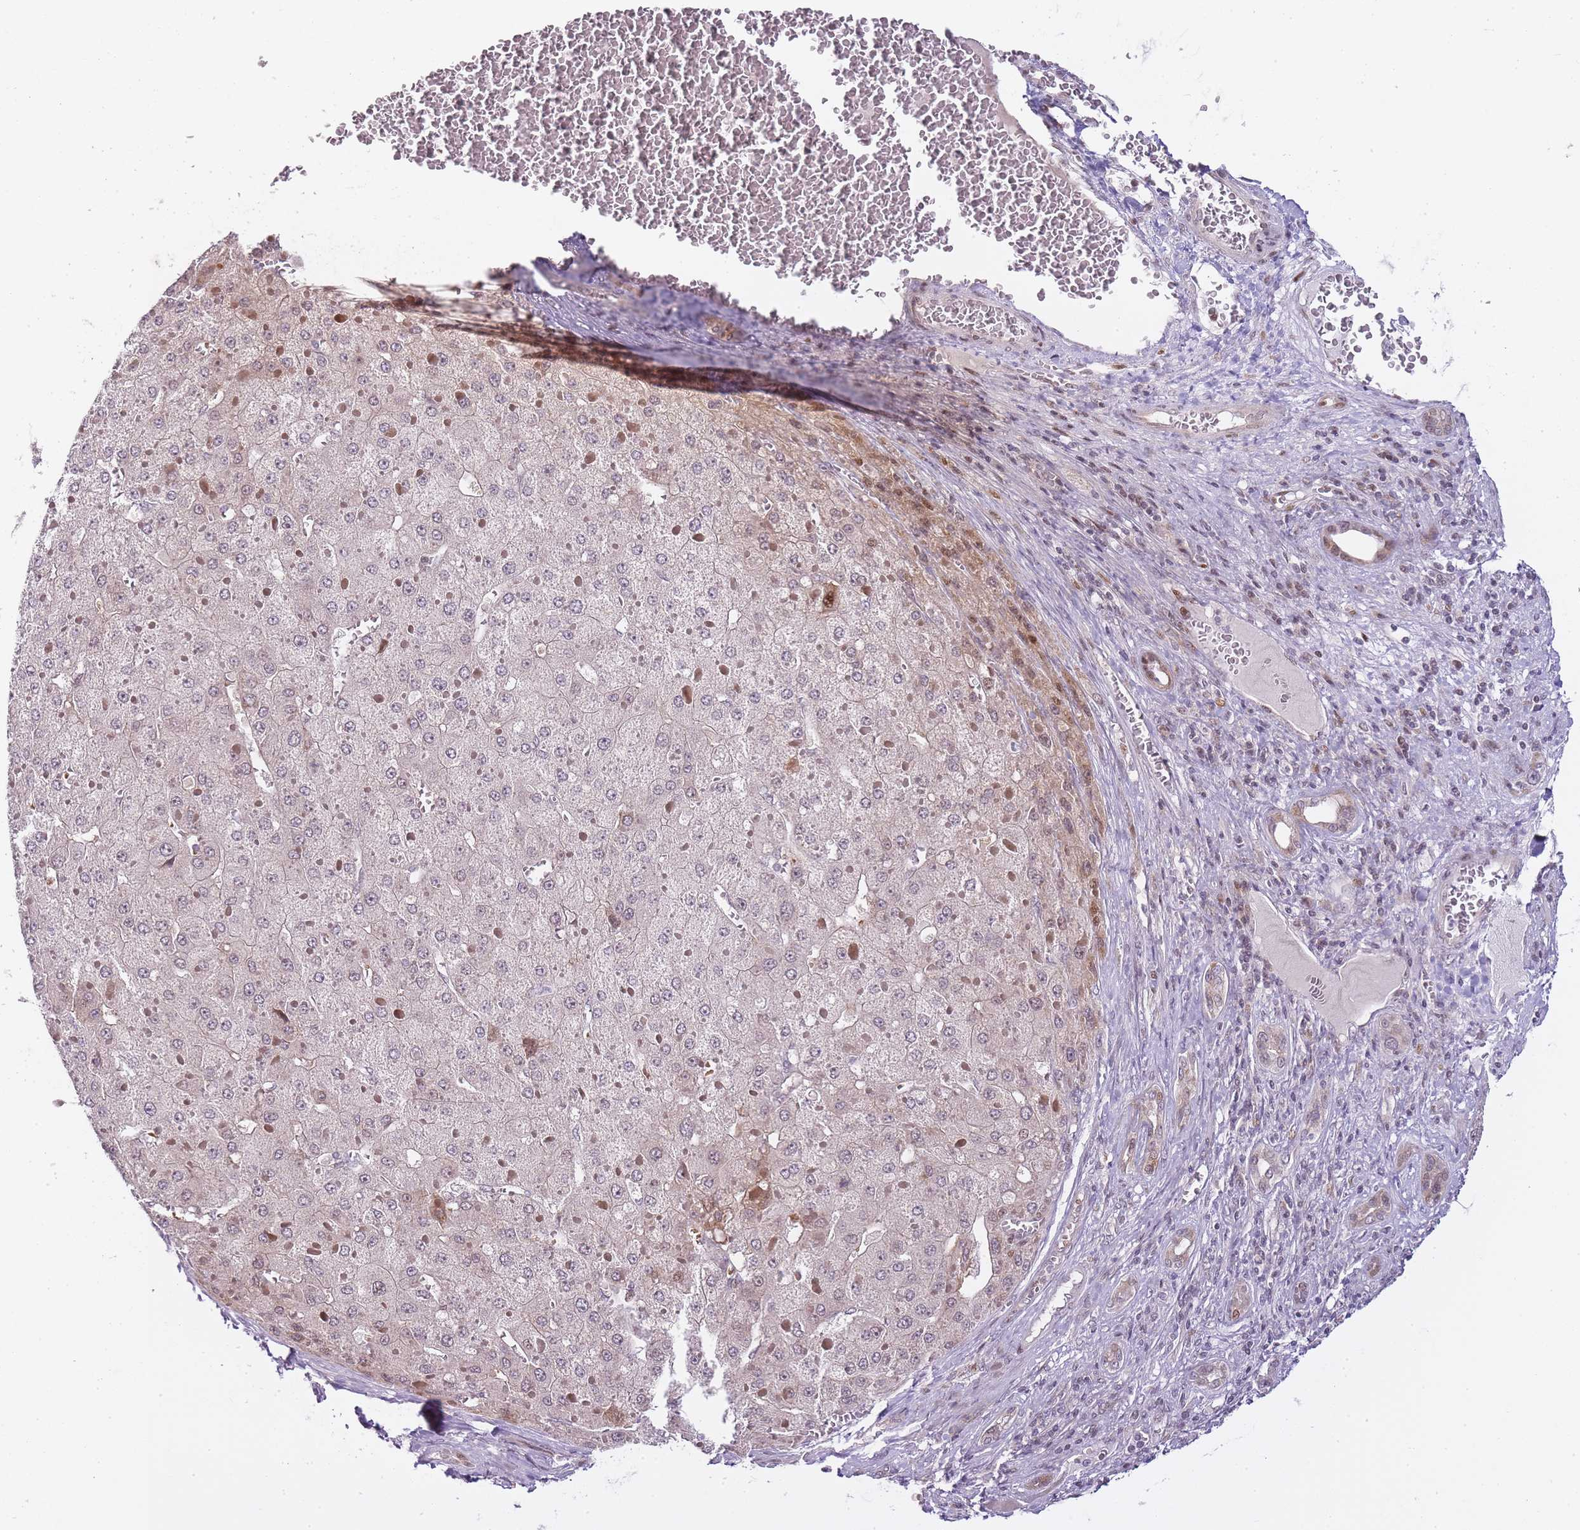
{"staining": {"intensity": "weak", "quantity": "25%-75%", "location": "cytoplasmic/membranous"}, "tissue": "liver cancer", "cell_type": "Tumor cells", "image_type": "cancer", "snomed": [{"axis": "morphology", "description": "Carcinoma, Hepatocellular, NOS"}, {"axis": "topography", "description": "Liver"}], "caption": "High-power microscopy captured an IHC histopathology image of liver hepatocellular carcinoma, revealing weak cytoplasmic/membranous staining in approximately 25%-75% of tumor cells.", "gene": "OGG1", "patient": {"sex": "female", "age": 73}}